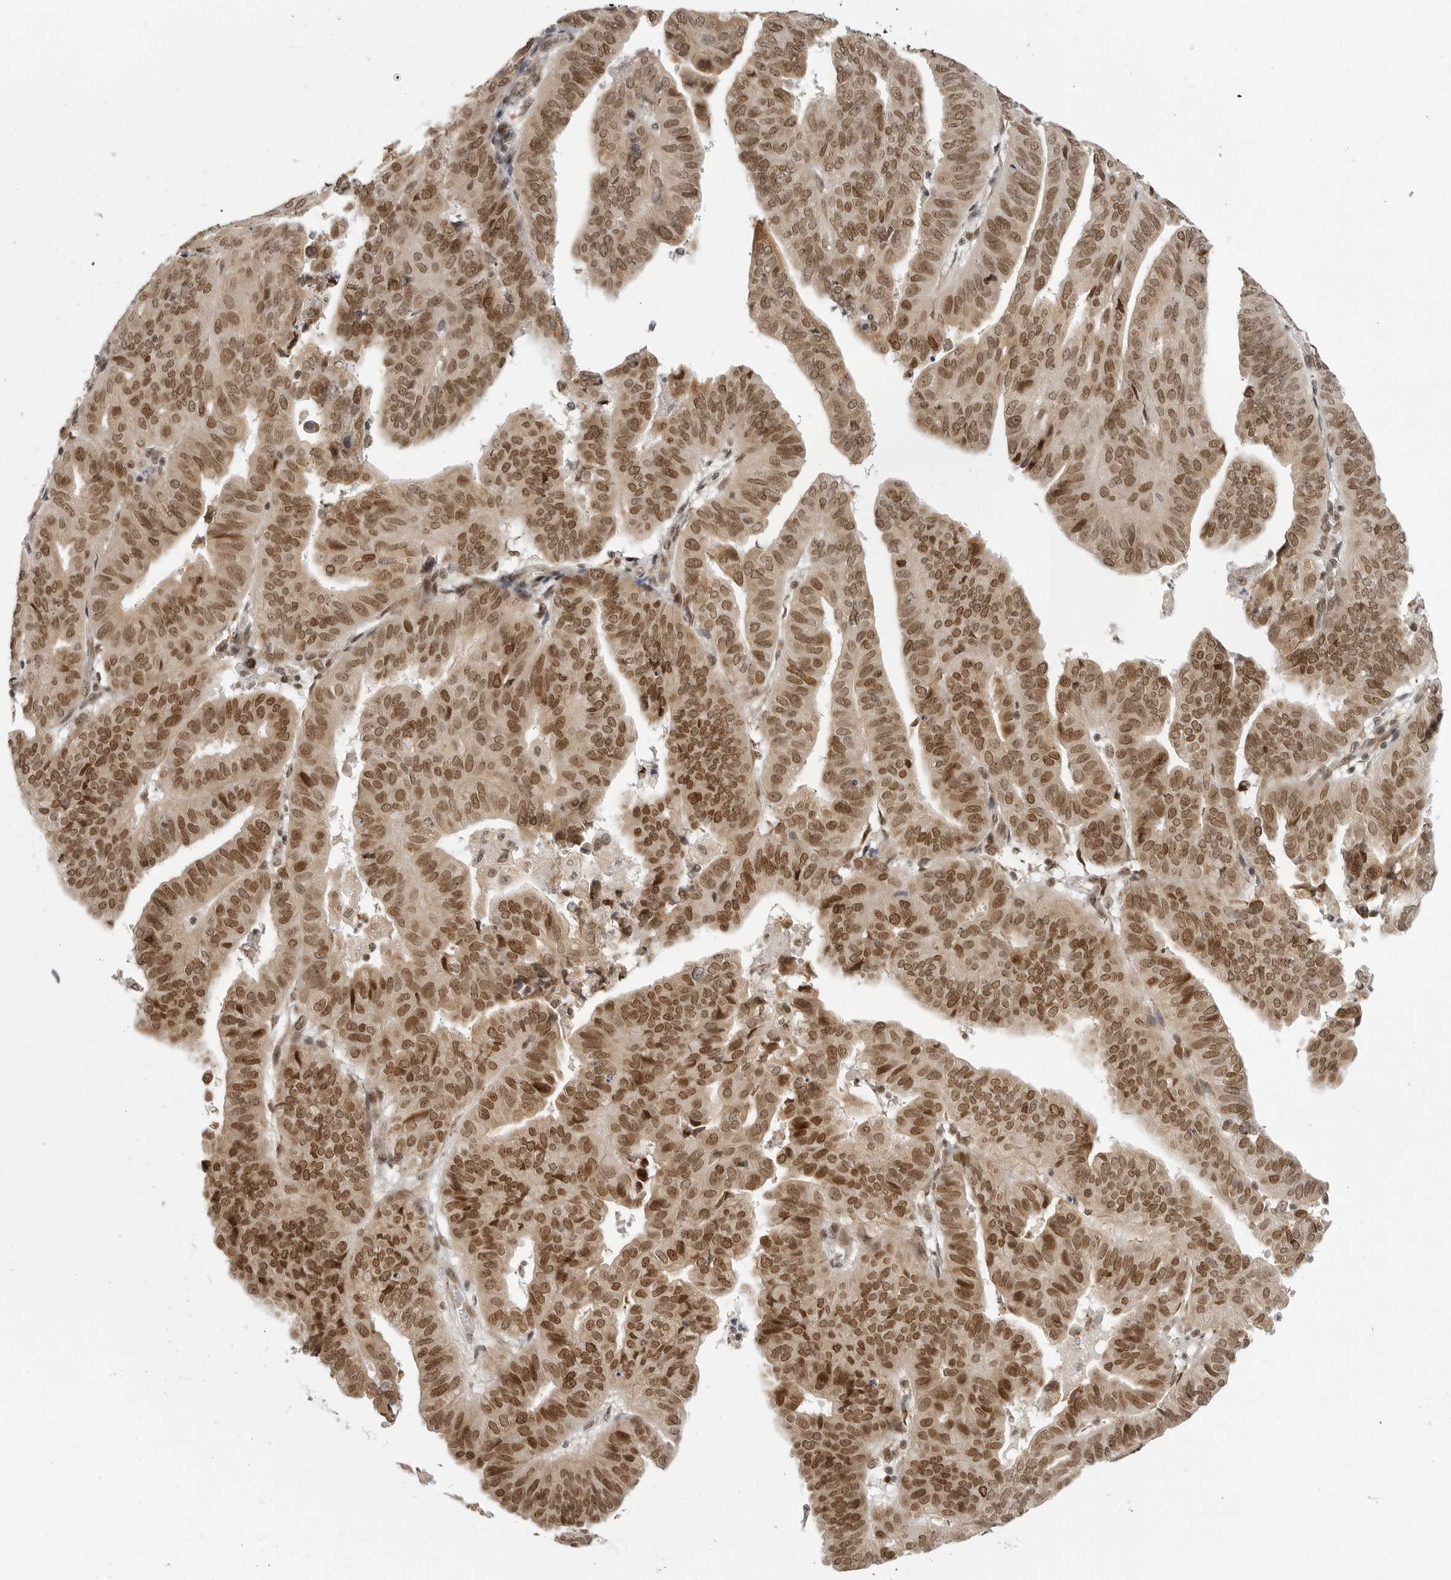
{"staining": {"intensity": "moderate", "quantity": ">75%", "location": "nuclear"}, "tissue": "endometrial cancer", "cell_type": "Tumor cells", "image_type": "cancer", "snomed": [{"axis": "morphology", "description": "Adenocarcinoma, NOS"}, {"axis": "topography", "description": "Uterus"}], "caption": "The micrograph displays immunohistochemical staining of endometrial cancer (adenocarcinoma). There is moderate nuclear positivity is identified in approximately >75% of tumor cells. (DAB (3,3'-diaminobenzidine) = brown stain, brightfield microscopy at high magnification).", "gene": "PRDM10", "patient": {"sex": "female", "age": 77}}